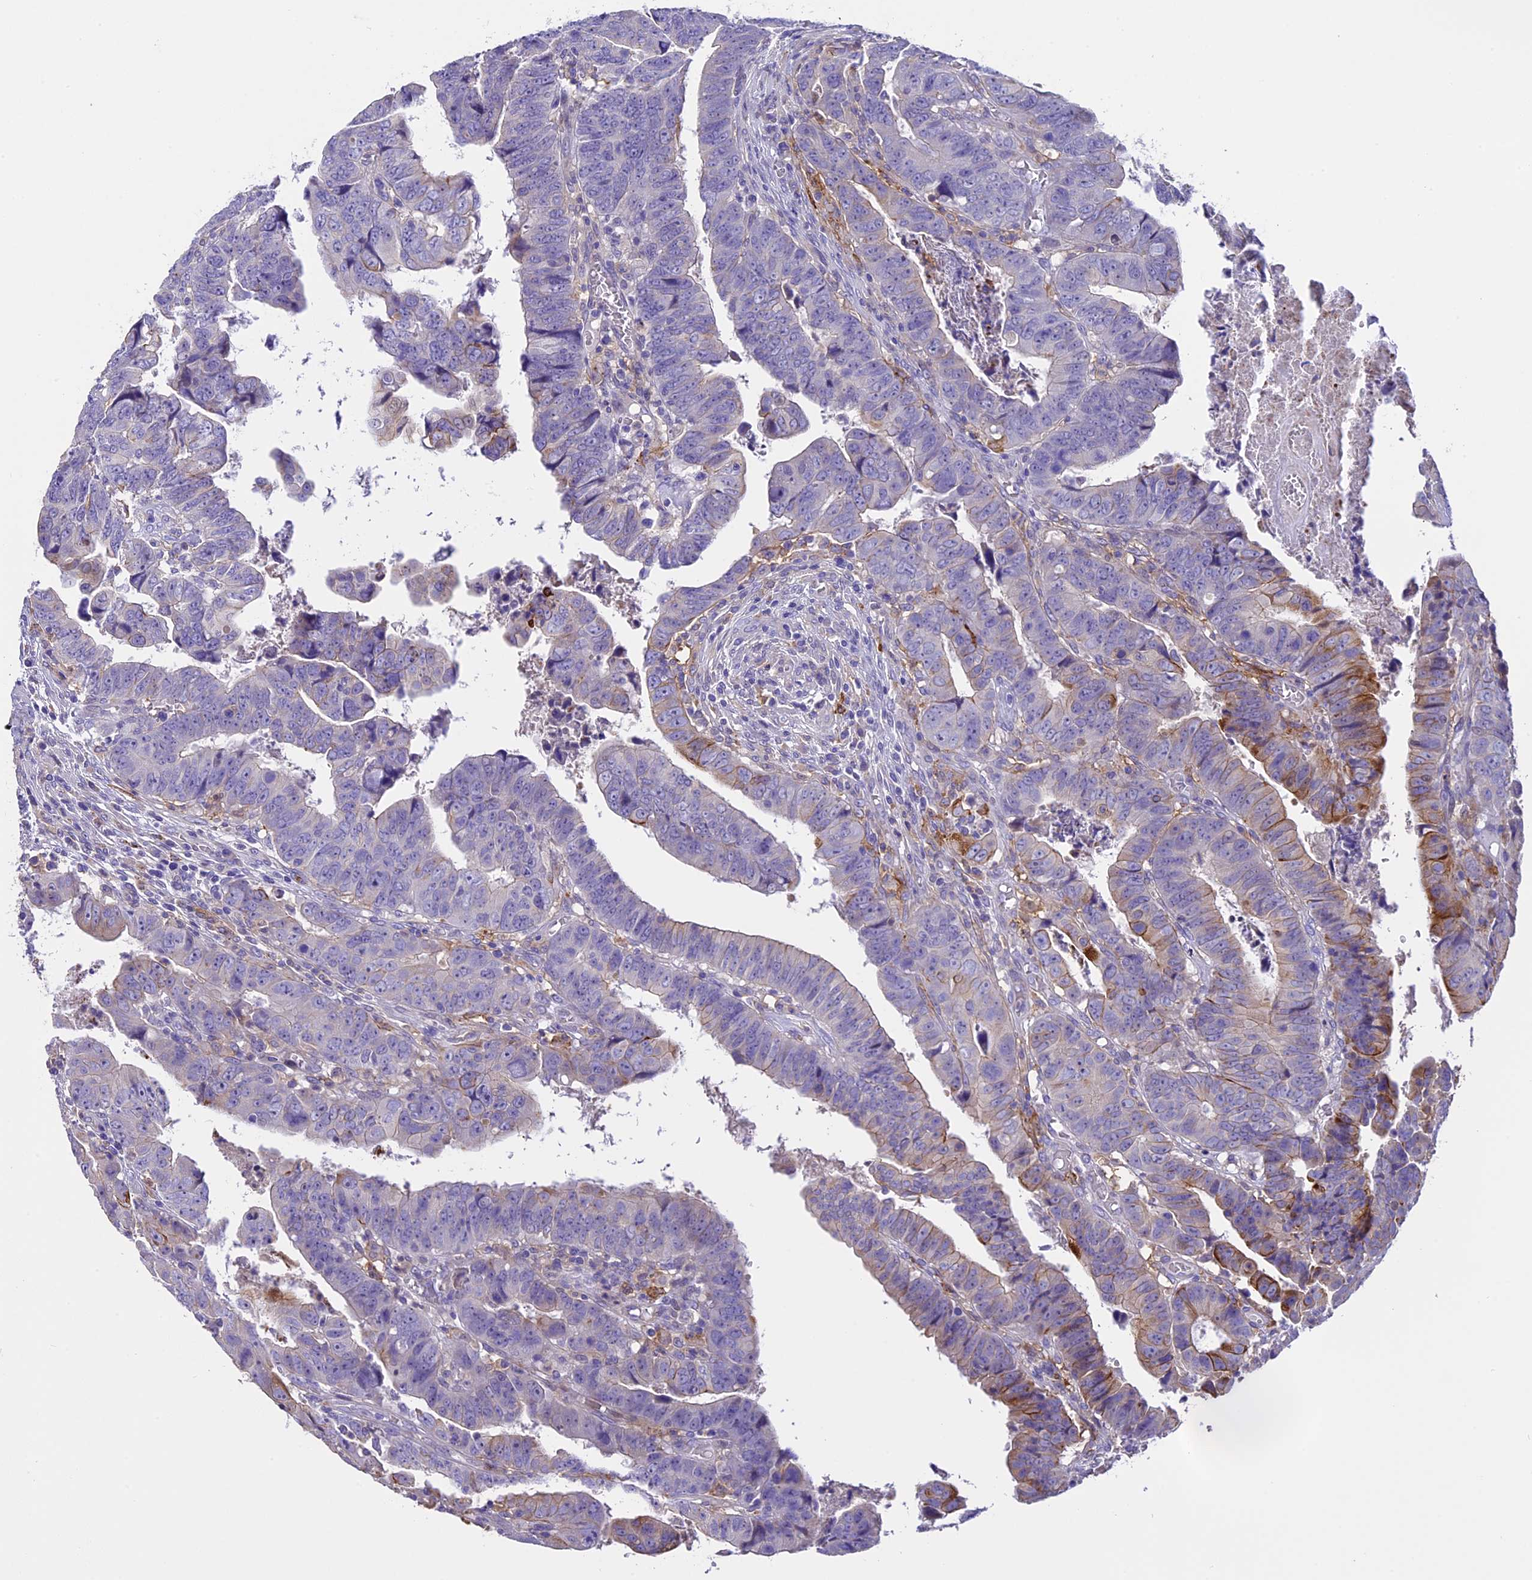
{"staining": {"intensity": "moderate", "quantity": "<25%", "location": "cytoplasmic/membranous"}, "tissue": "colorectal cancer", "cell_type": "Tumor cells", "image_type": "cancer", "snomed": [{"axis": "morphology", "description": "Normal tissue, NOS"}, {"axis": "morphology", "description": "Adenocarcinoma, NOS"}, {"axis": "topography", "description": "Rectum"}], "caption": "The image demonstrates immunohistochemical staining of colorectal adenocarcinoma. There is moderate cytoplasmic/membranous expression is appreciated in about <25% of tumor cells. The protein of interest is shown in brown color, while the nuclei are stained blue.", "gene": "NOD2", "patient": {"sex": "female", "age": 65}}